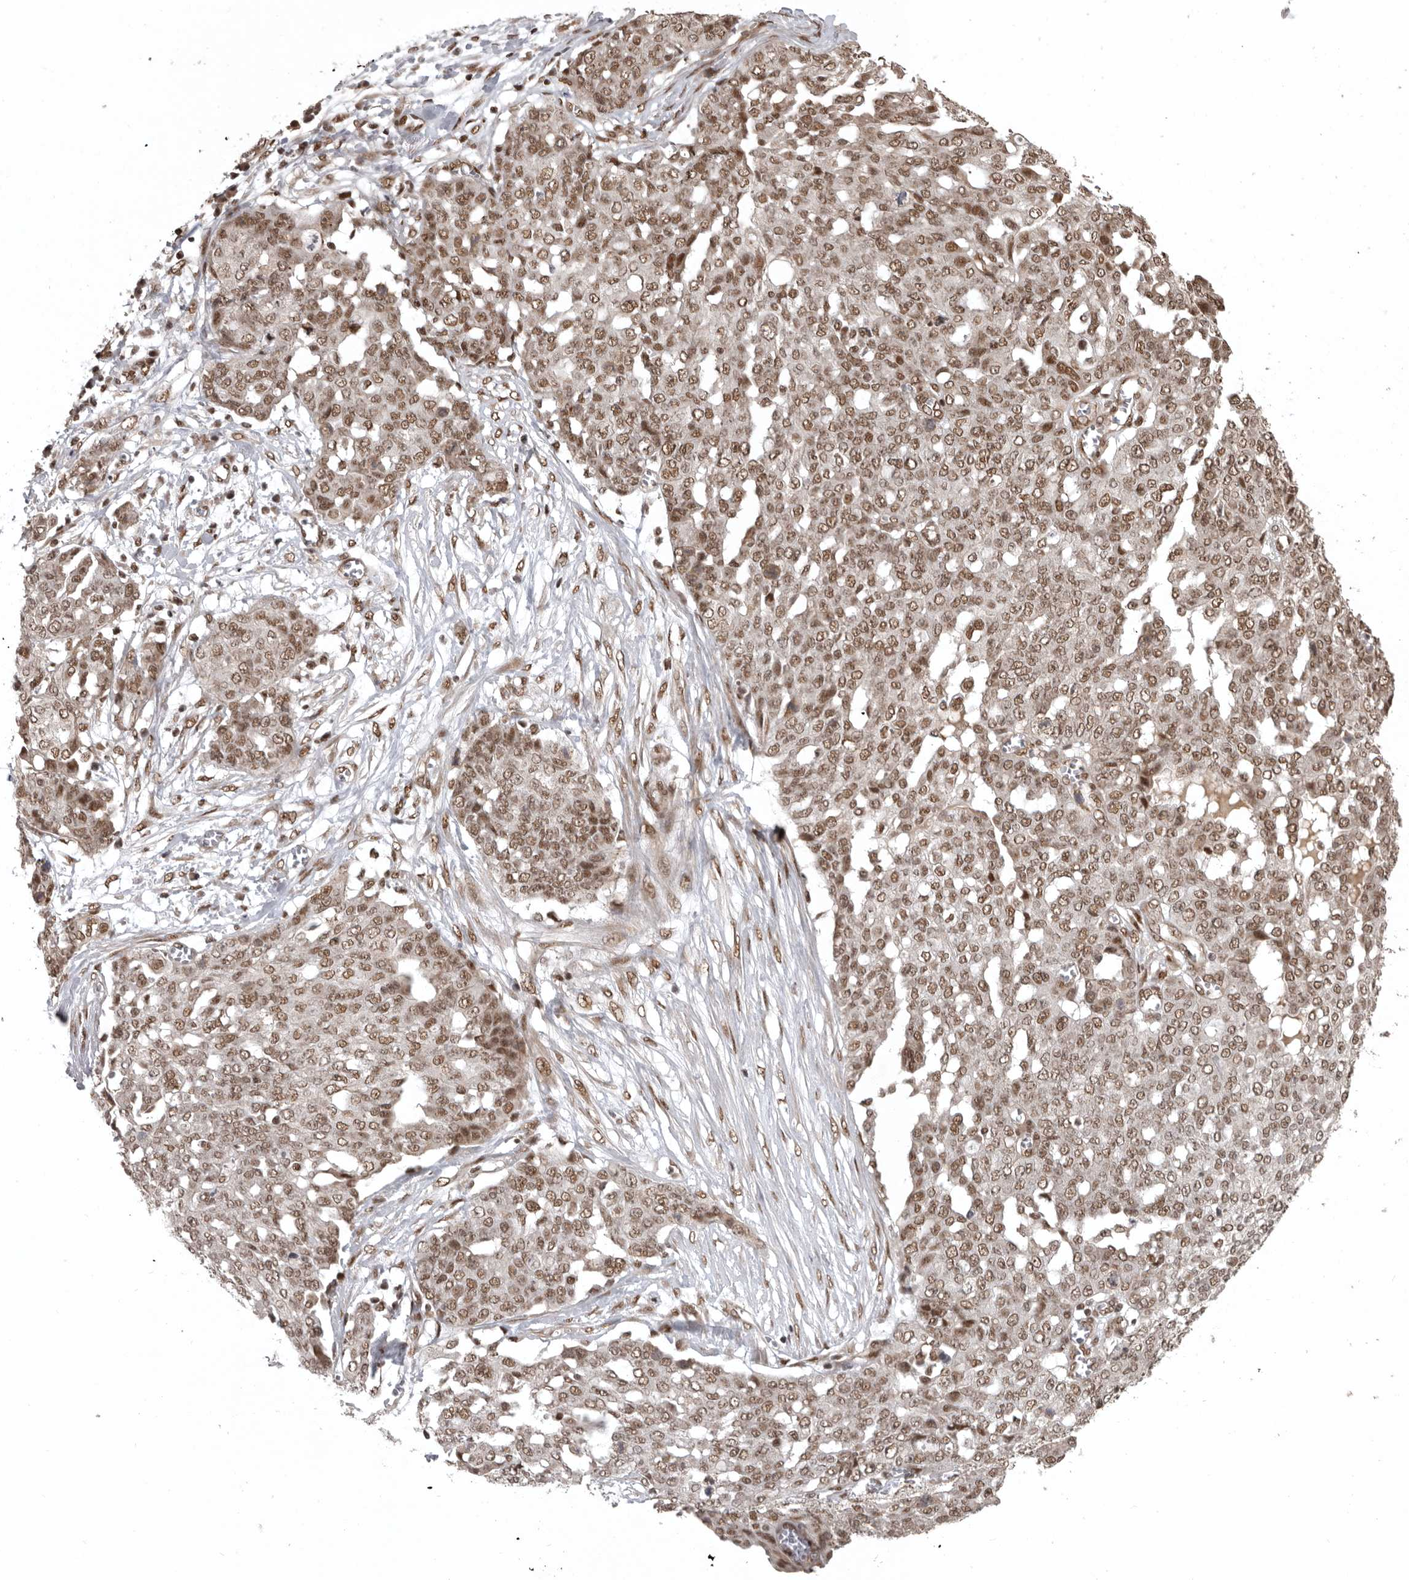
{"staining": {"intensity": "moderate", "quantity": ">75%", "location": "nuclear"}, "tissue": "ovarian cancer", "cell_type": "Tumor cells", "image_type": "cancer", "snomed": [{"axis": "morphology", "description": "Cystadenocarcinoma, serous, NOS"}, {"axis": "topography", "description": "Soft tissue"}, {"axis": "topography", "description": "Ovary"}], "caption": "A micrograph of human serous cystadenocarcinoma (ovarian) stained for a protein reveals moderate nuclear brown staining in tumor cells.", "gene": "CBLL1", "patient": {"sex": "female", "age": 57}}